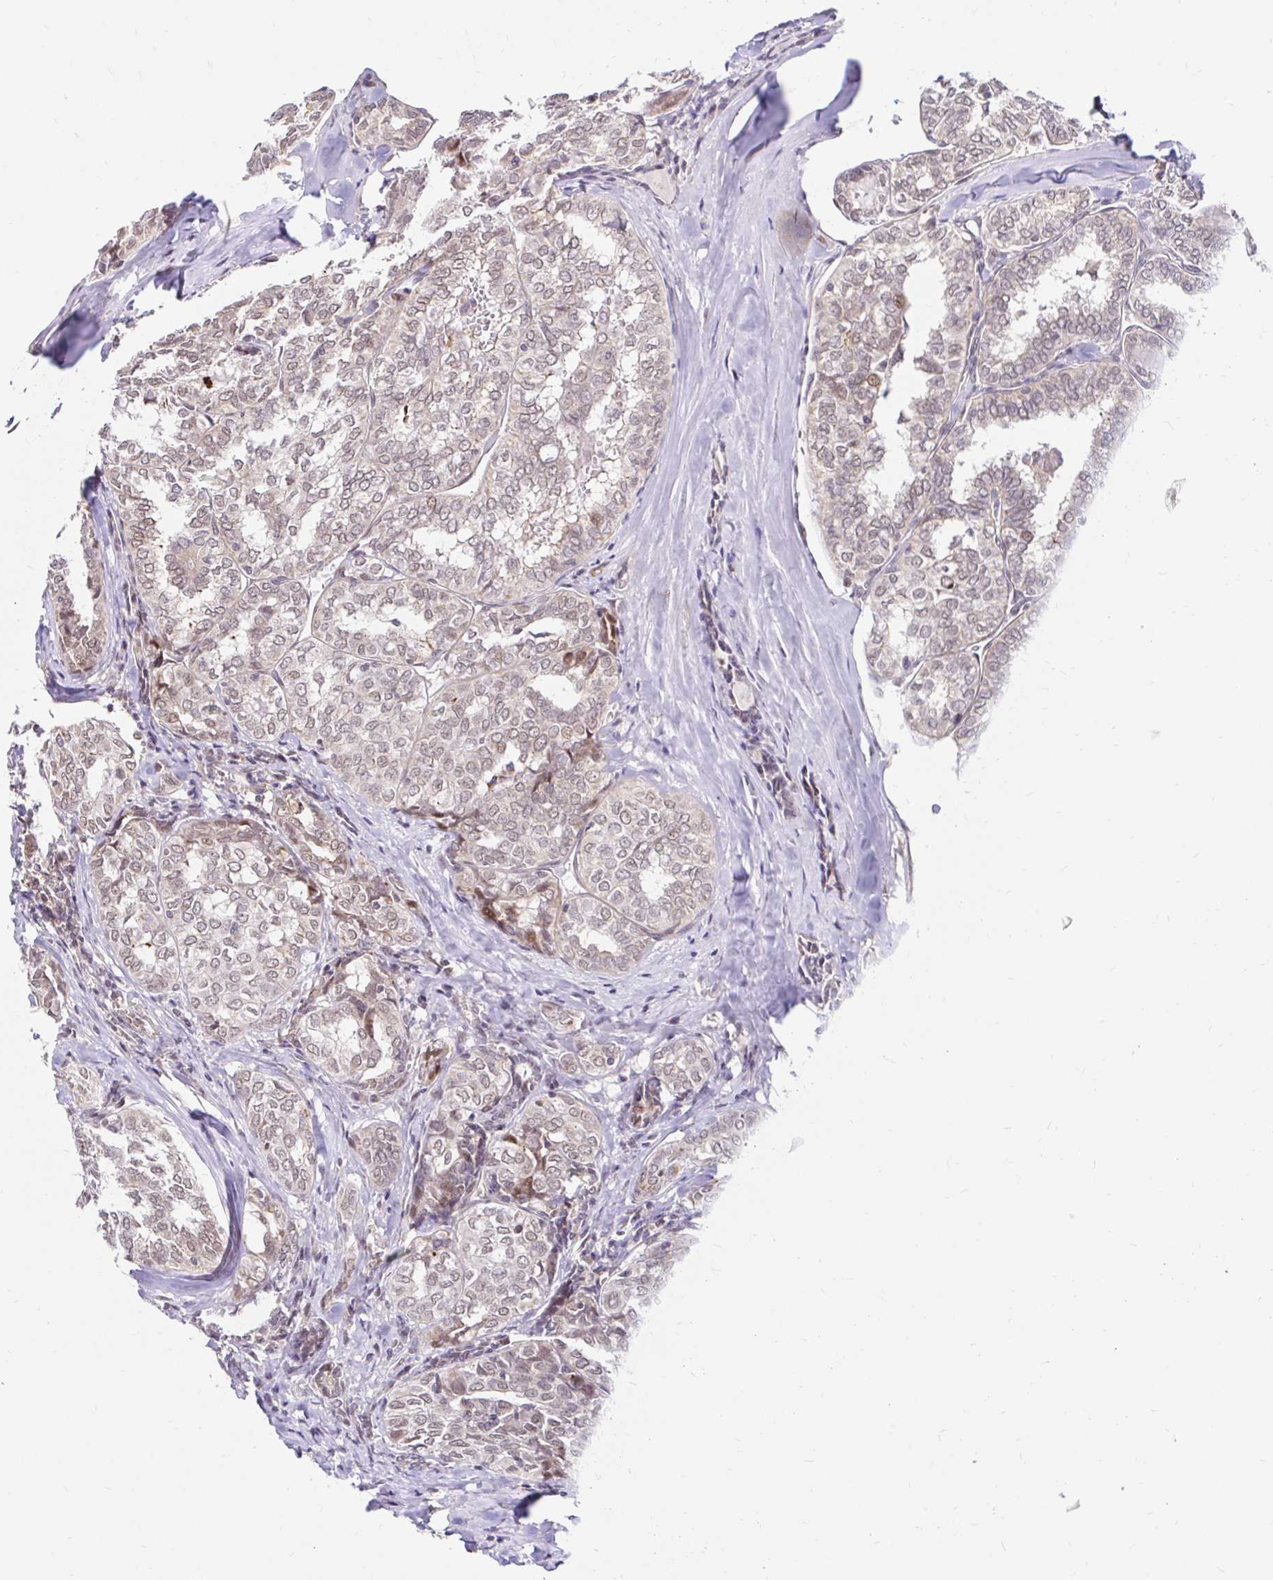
{"staining": {"intensity": "weak", "quantity": "25%-75%", "location": "nuclear"}, "tissue": "thyroid cancer", "cell_type": "Tumor cells", "image_type": "cancer", "snomed": [{"axis": "morphology", "description": "Papillary adenocarcinoma, NOS"}, {"axis": "topography", "description": "Thyroid gland"}], "caption": "Immunohistochemistry (IHC) micrograph of neoplastic tissue: papillary adenocarcinoma (thyroid) stained using immunohistochemistry displays low levels of weak protein expression localized specifically in the nuclear of tumor cells, appearing as a nuclear brown color.", "gene": "TIMM50", "patient": {"sex": "female", "age": 30}}